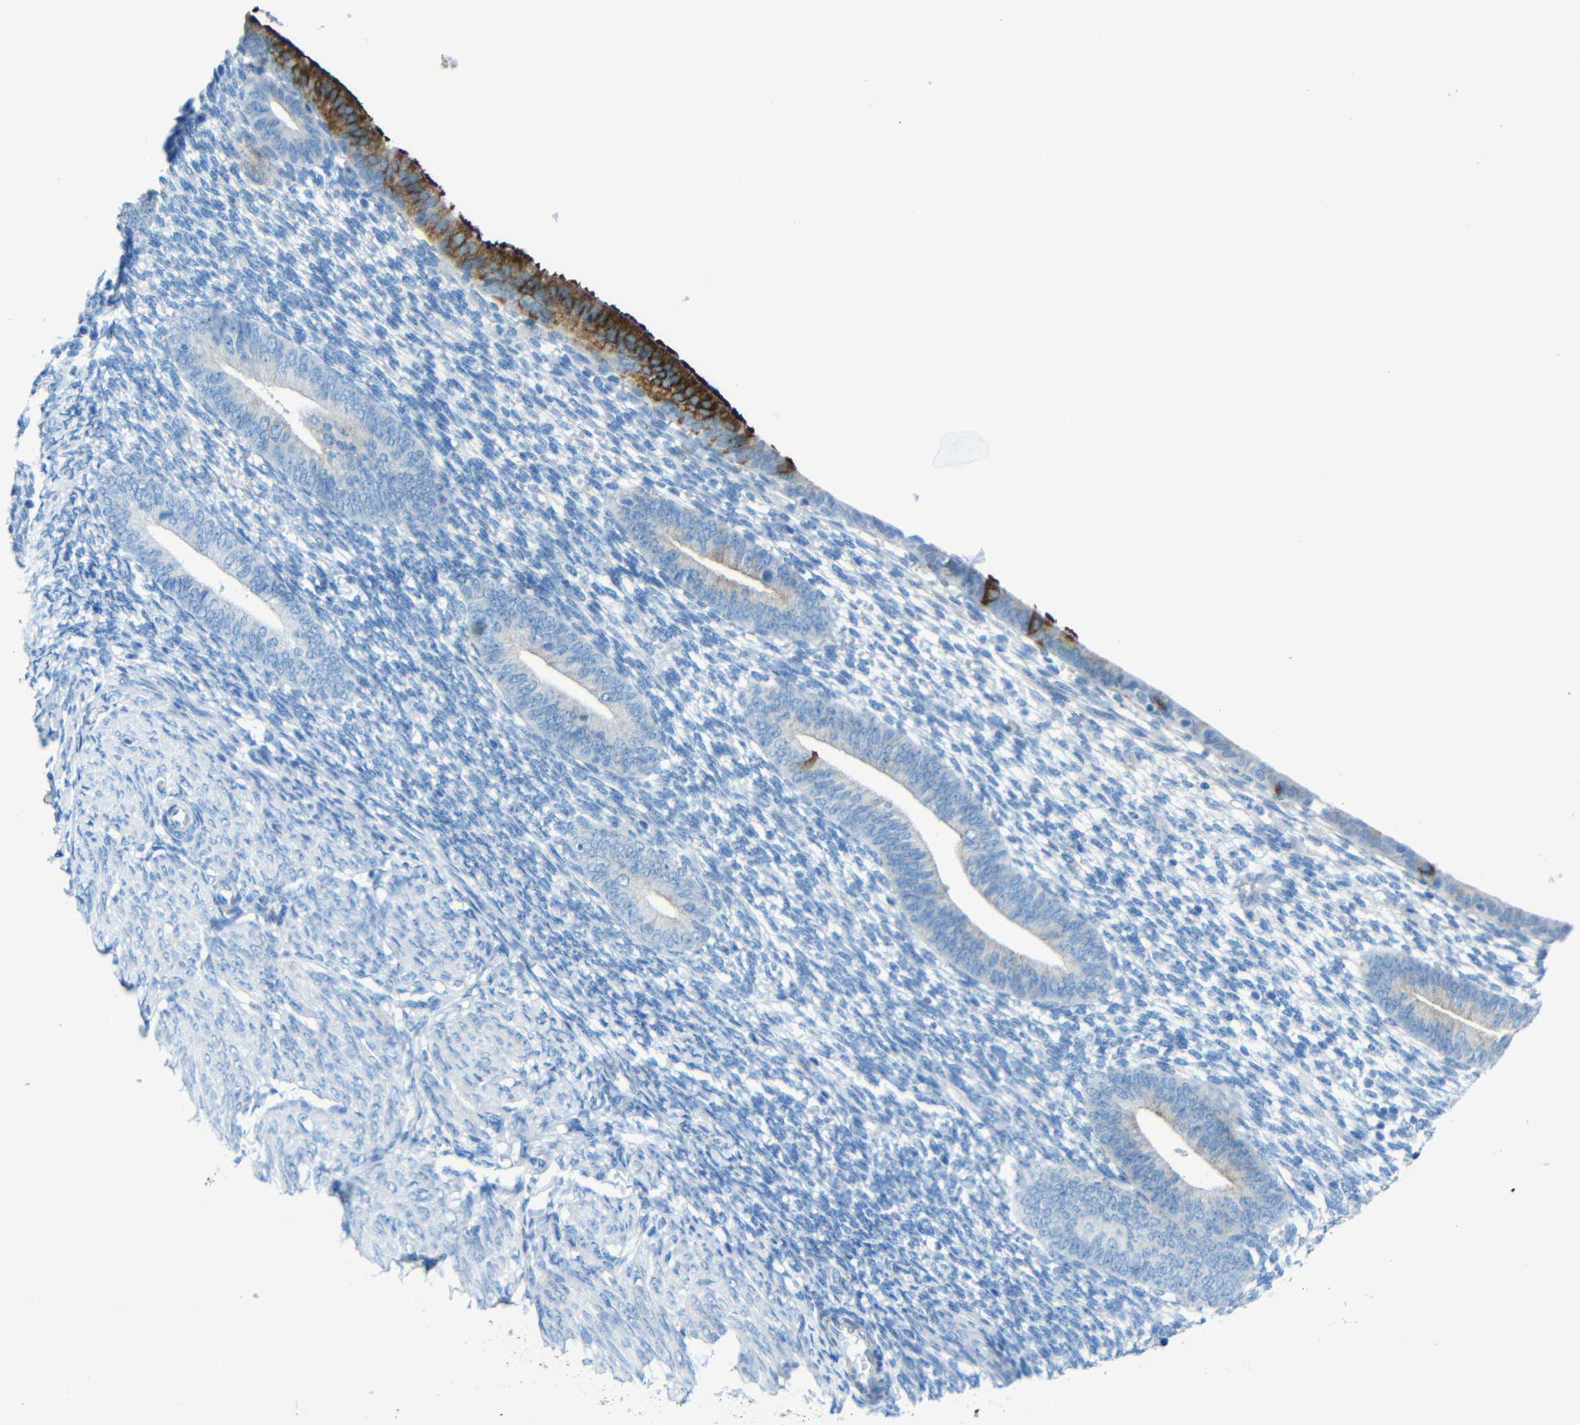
{"staining": {"intensity": "negative", "quantity": "none", "location": "none"}, "tissue": "endometrium", "cell_type": "Cells in endometrial stroma", "image_type": "normal", "snomed": [{"axis": "morphology", "description": "Normal tissue, NOS"}, {"axis": "topography", "description": "Endometrium"}], "caption": "Immunohistochemical staining of normal endometrium shows no significant positivity in cells in endometrial stroma. Nuclei are stained in blue.", "gene": "TUBB4B", "patient": {"sex": "female", "age": 57}}